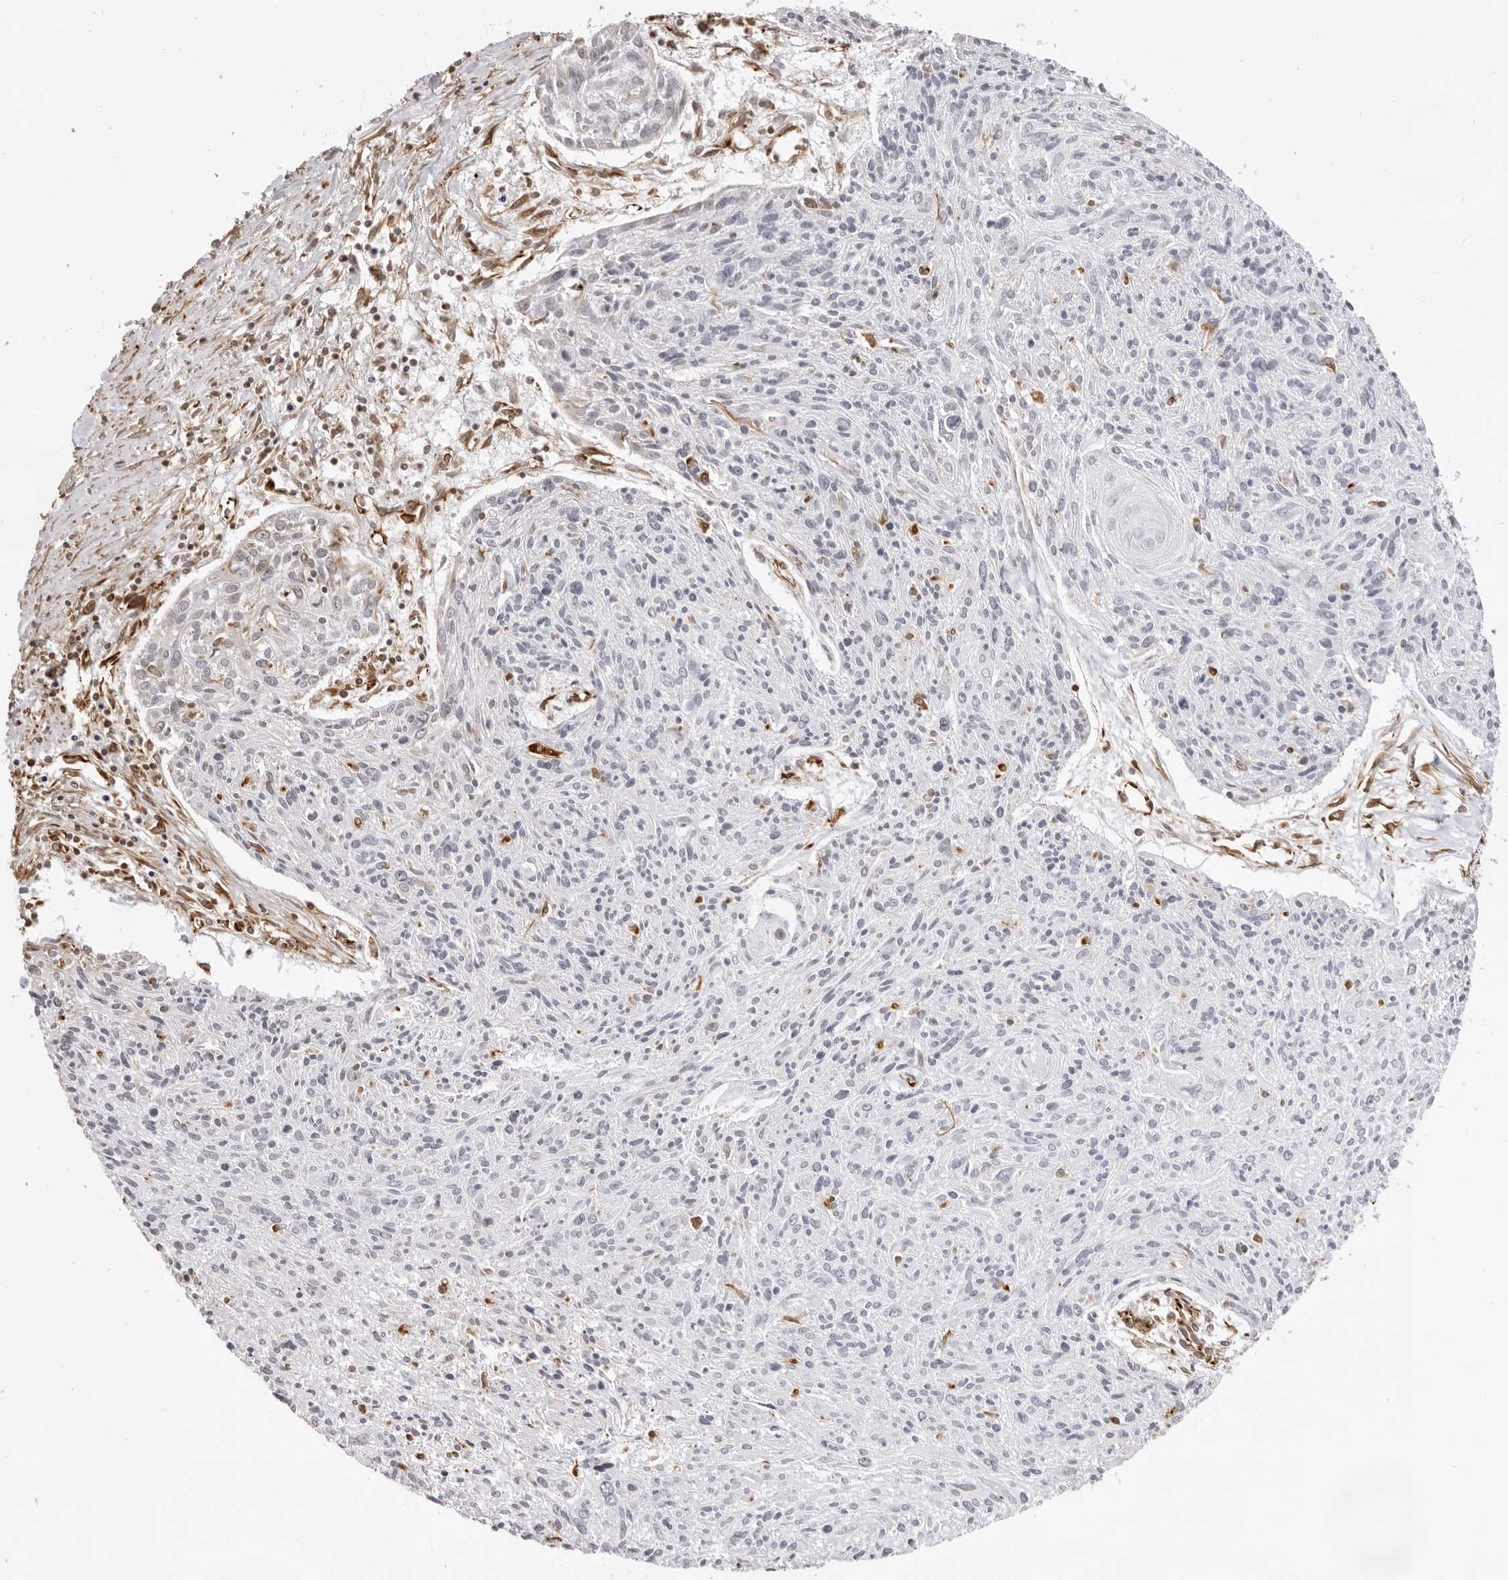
{"staining": {"intensity": "negative", "quantity": "none", "location": "none"}, "tissue": "cervical cancer", "cell_type": "Tumor cells", "image_type": "cancer", "snomed": [{"axis": "morphology", "description": "Squamous cell carcinoma, NOS"}, {"axis": "topography", "description": "Cervix"}], "caption": "The immunohistochemistry image has no significant positivity in tumor cells of cervical squamous cell carcinoma tissue. (DAB immunohistochemistry with hematoxylin counter stain).", "gene": "DYNLT5", "patient": {"sex": "female", "age": 51}}